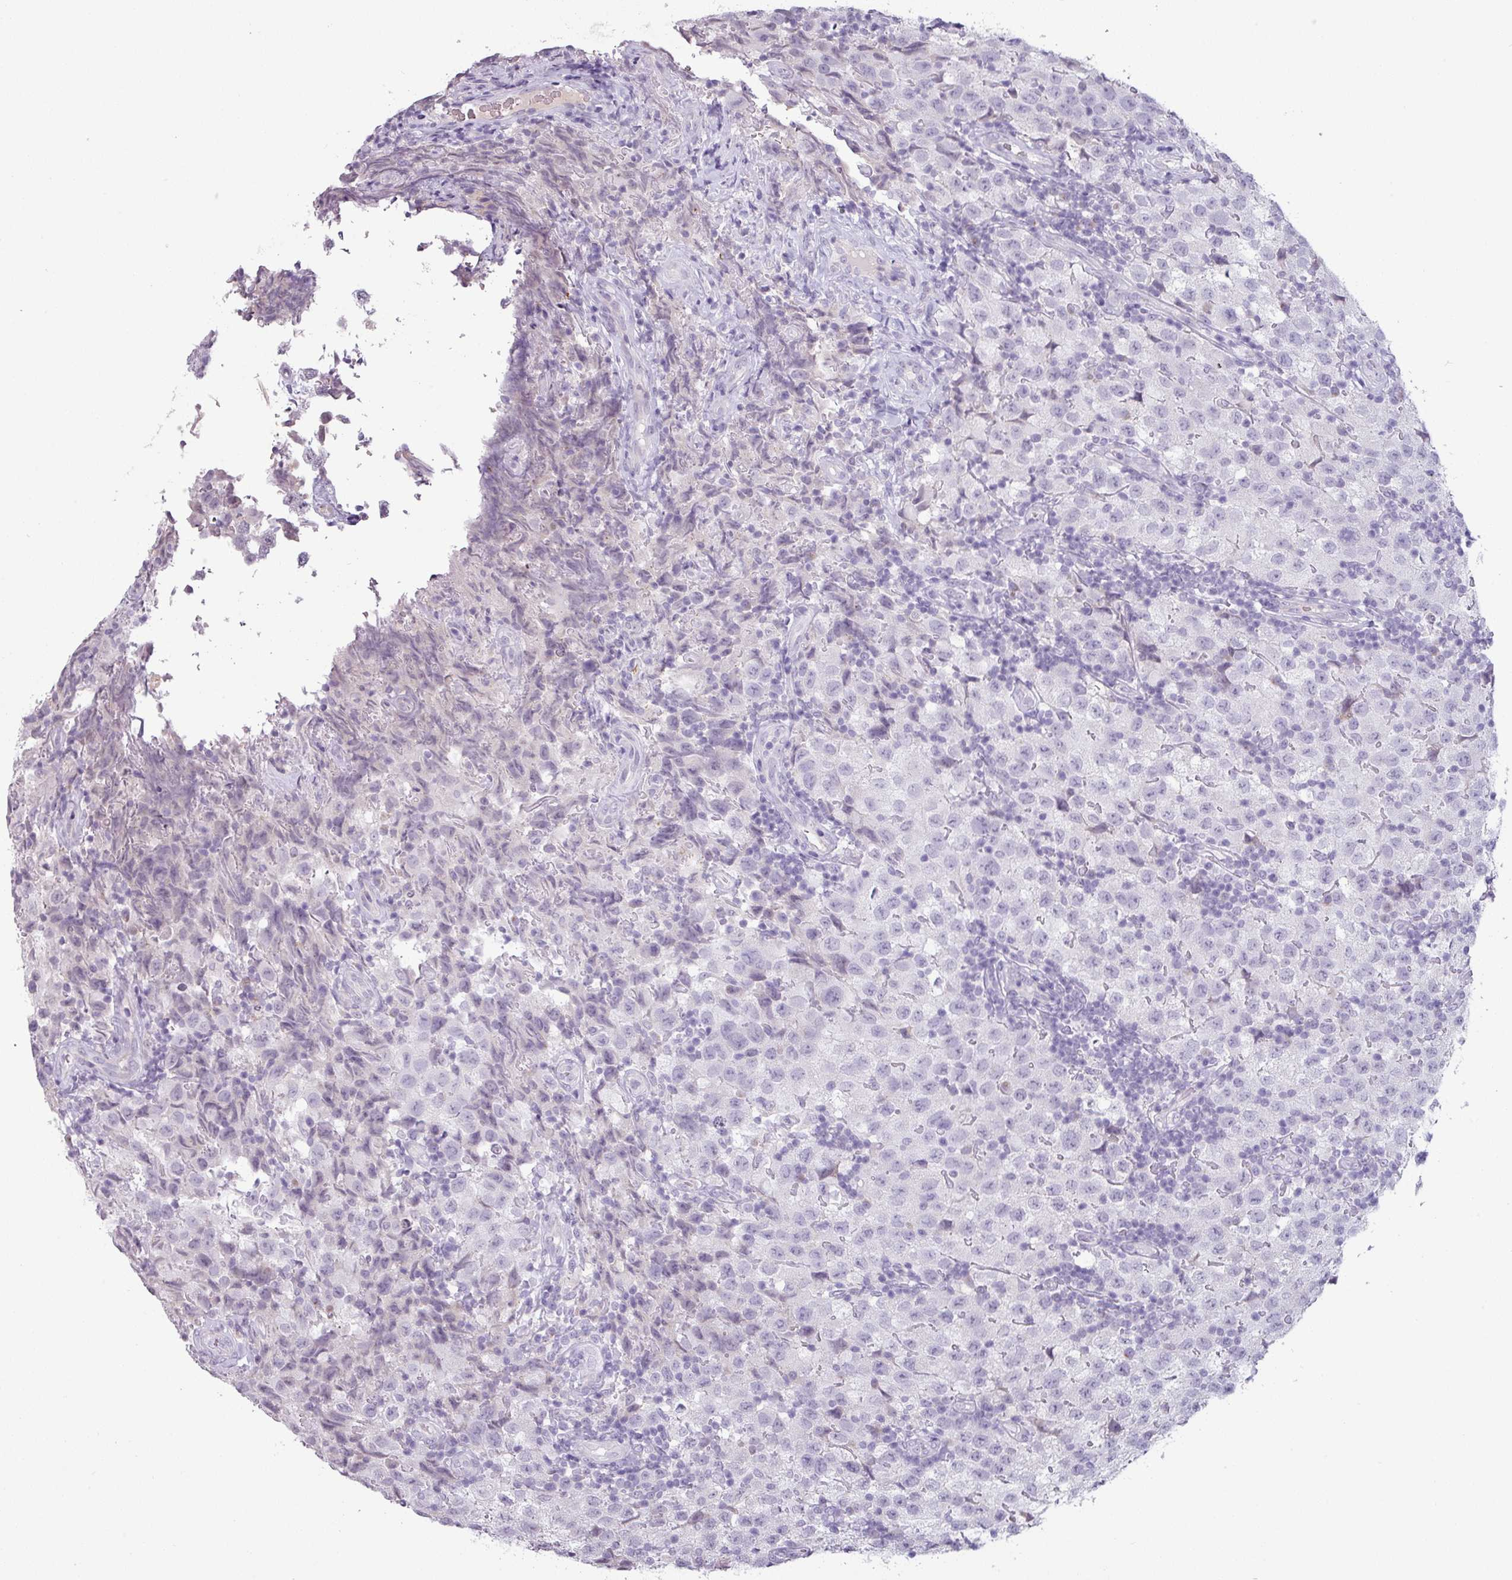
{"staining": {"intensity": "negative", "quantity": "none", "location": "none"}, "tissue": "testis cancer", "cell_type": "Tumor cells", "image_type": "cancer", "snomed": [{"axis": "morphology", "description": "Seminoma, NOS"}, {"axis": "morphology", "description": "Carcinoma, Embryonal, NOS"}, {"axis": "topography", "description": "Testis"}], "caption": "Photomicrograph shows no protein expression in tumor cells of seminoma (testis) tissue.", "gene": "SLC26A9", "patient": {"sex": "male", "age": 41}}